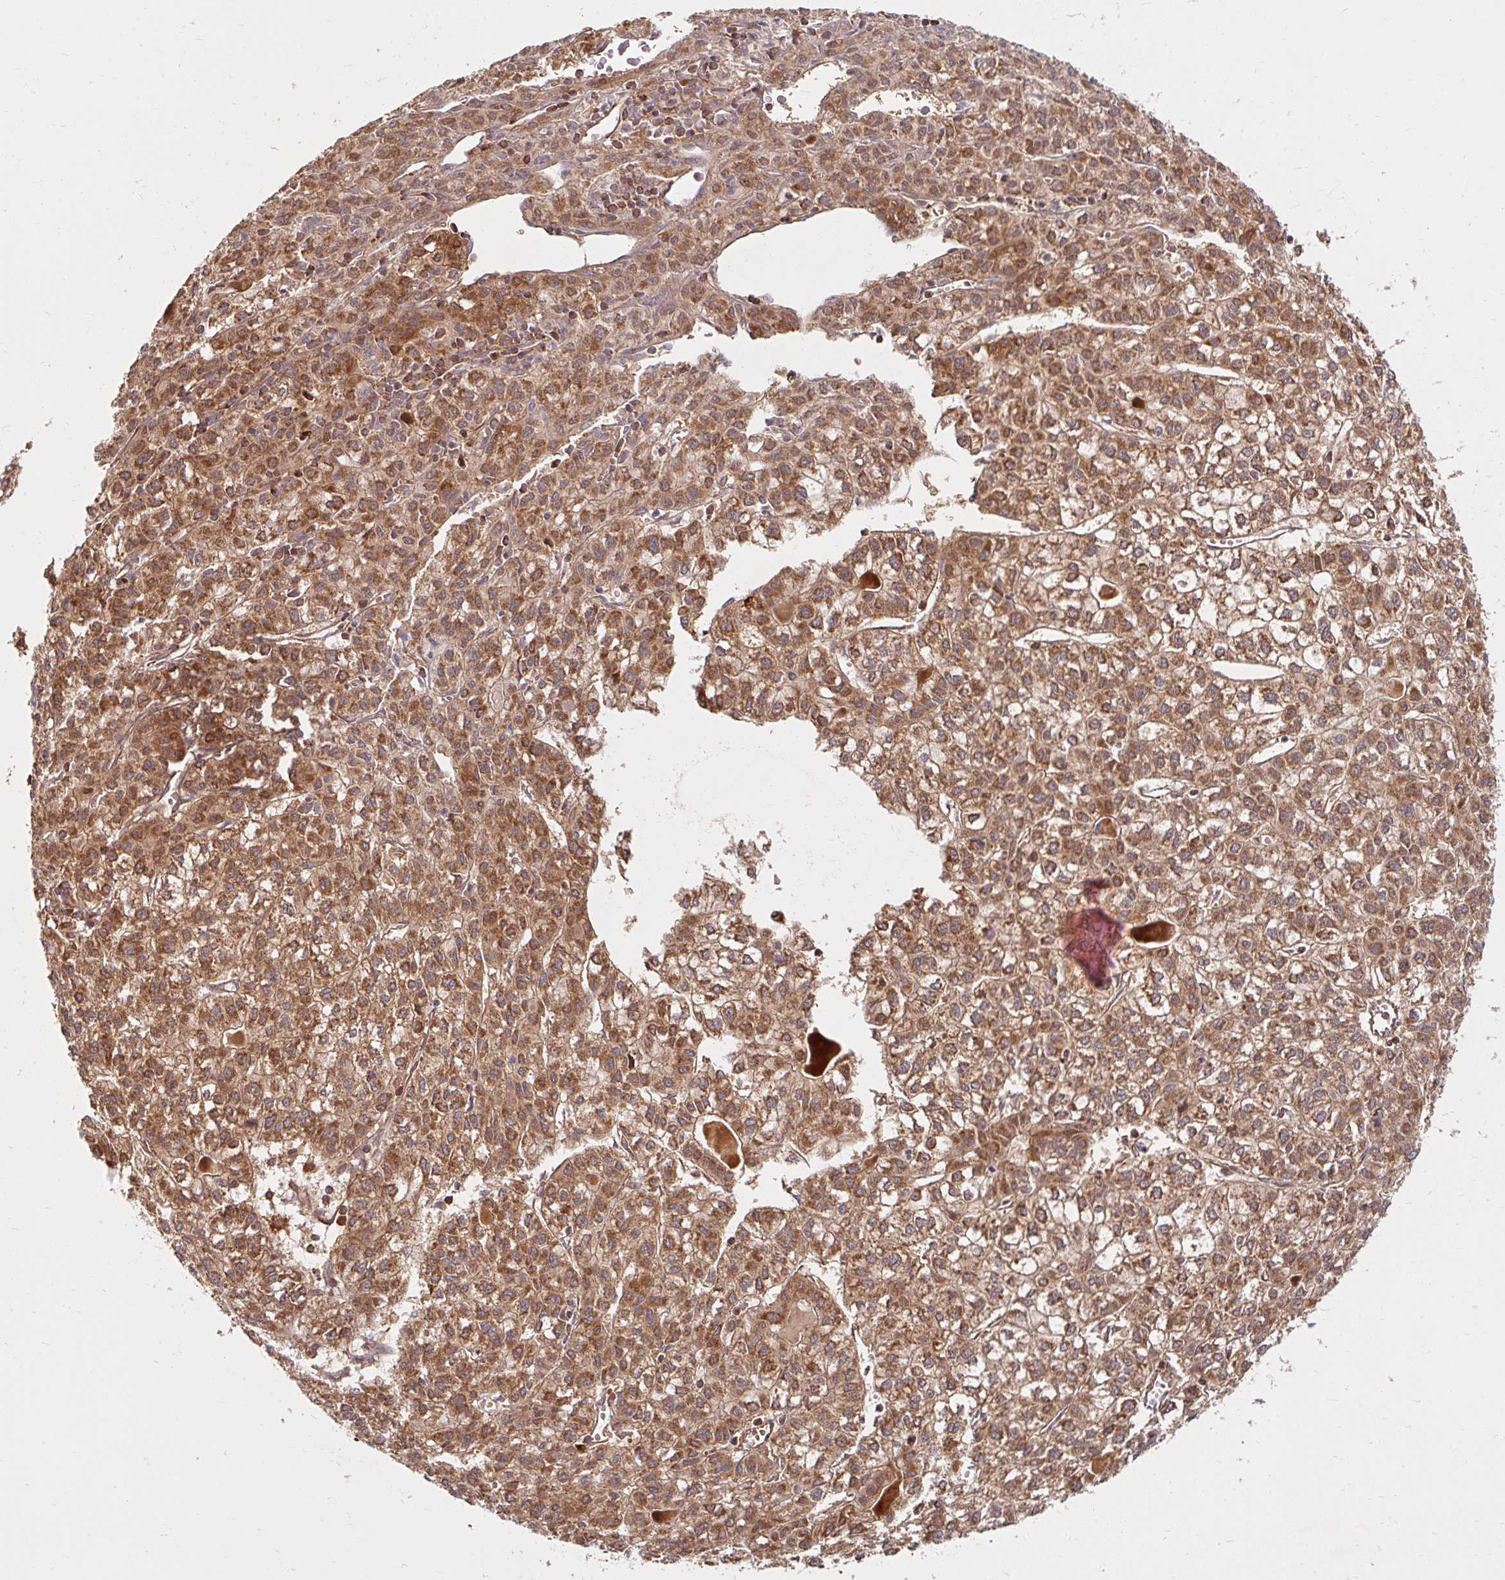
{"staining": {"intensity": "strong", "quantity": ">75%", "location": "cytoplasmic/membranous"}, "tissue": "liver cancer", "cell_type": "Tumor cells", "image_type": "cancer", "snomed": [{"axis": "morphology", "description": "Carcinoma, Hepatocellular, NOS"}, {"axis": "topography", "description": "Liver"}], "caption": "The image exhibits a brown stain indicating the presence of a protein in the cytoplasmic/membranous of tumor cells in liver cancer (hepatocellular carcinoma).", "gene": "BTF3", "patient": {"sex": "female", "age": 43}}